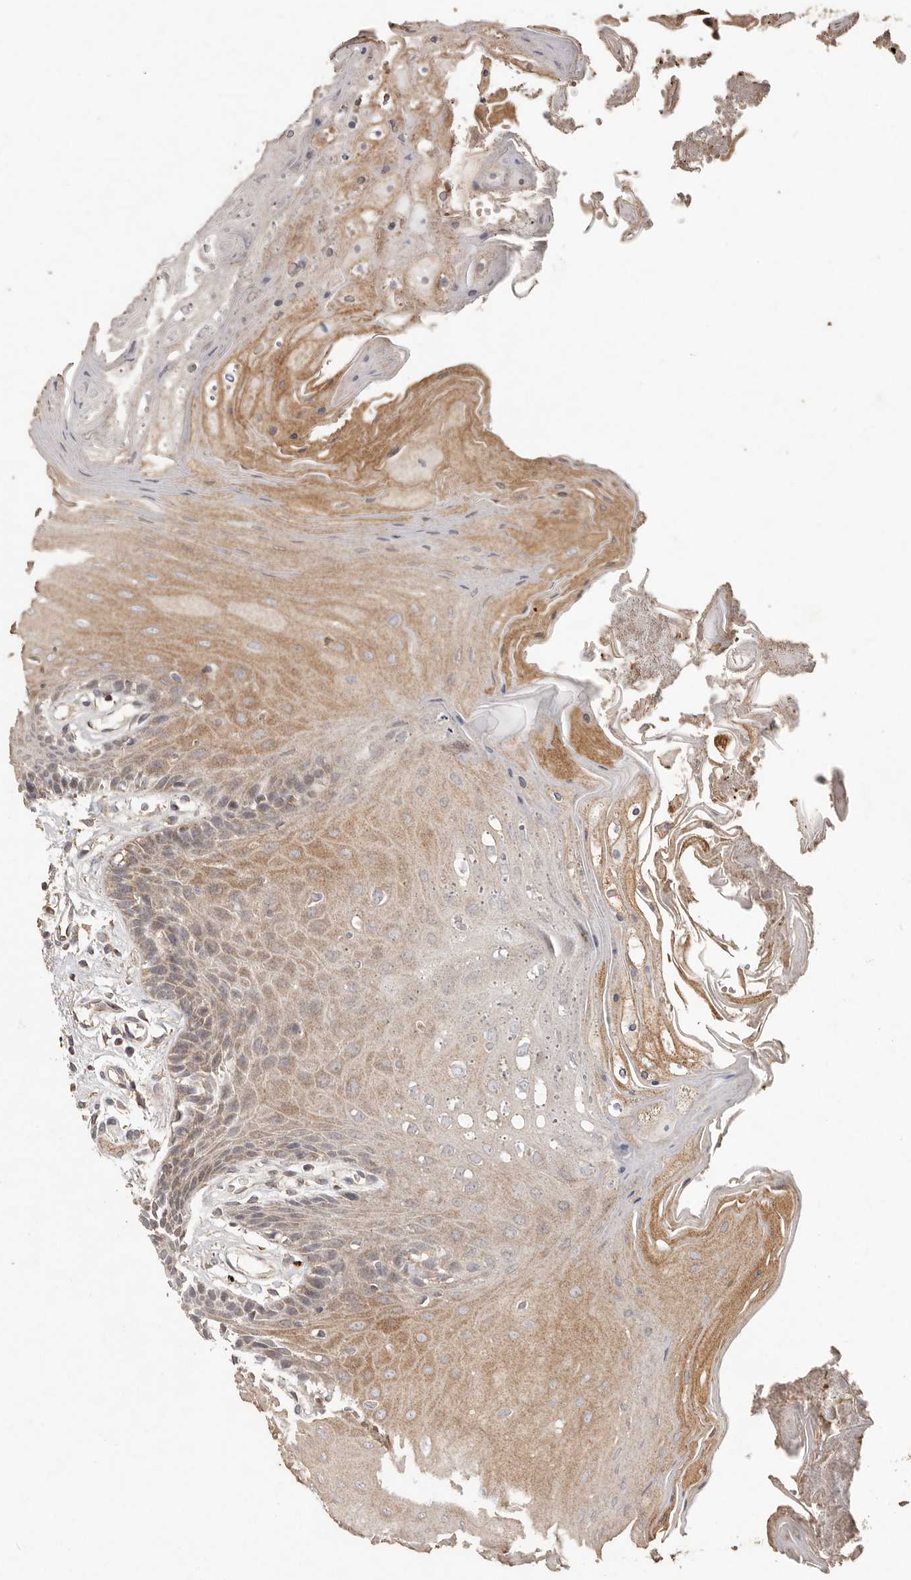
{"staining": {"intensity": "weak", "quantity": ">75%", "location": "cytoplasmic/membranous"}, "tissue": "oral mucosa", "cell_type": "Squamous epithelial cells", "image_type": "normal", "snomed": [{"axis": "morphology", "description": "Normal tissue, NOS"}, {"axis": "morphology", "description": "Squamous cell carcinoma, NOS"}, {"axis": "topography", "description": "Skeletal muscle"}, {"axis": "topography", "description": "Oral tissue"}, {"axis": "topography", "description": "Salivary gland"}, {"axis": "topography", "description": "Head-Neck"}], "caption": "Benign oral mucosa reveals weak cytoplasmic/membranous staining in about >75% of squamous epithelial cells.", "gene": "PLOD2", "patient": {"sex": "male", "age": 54}}